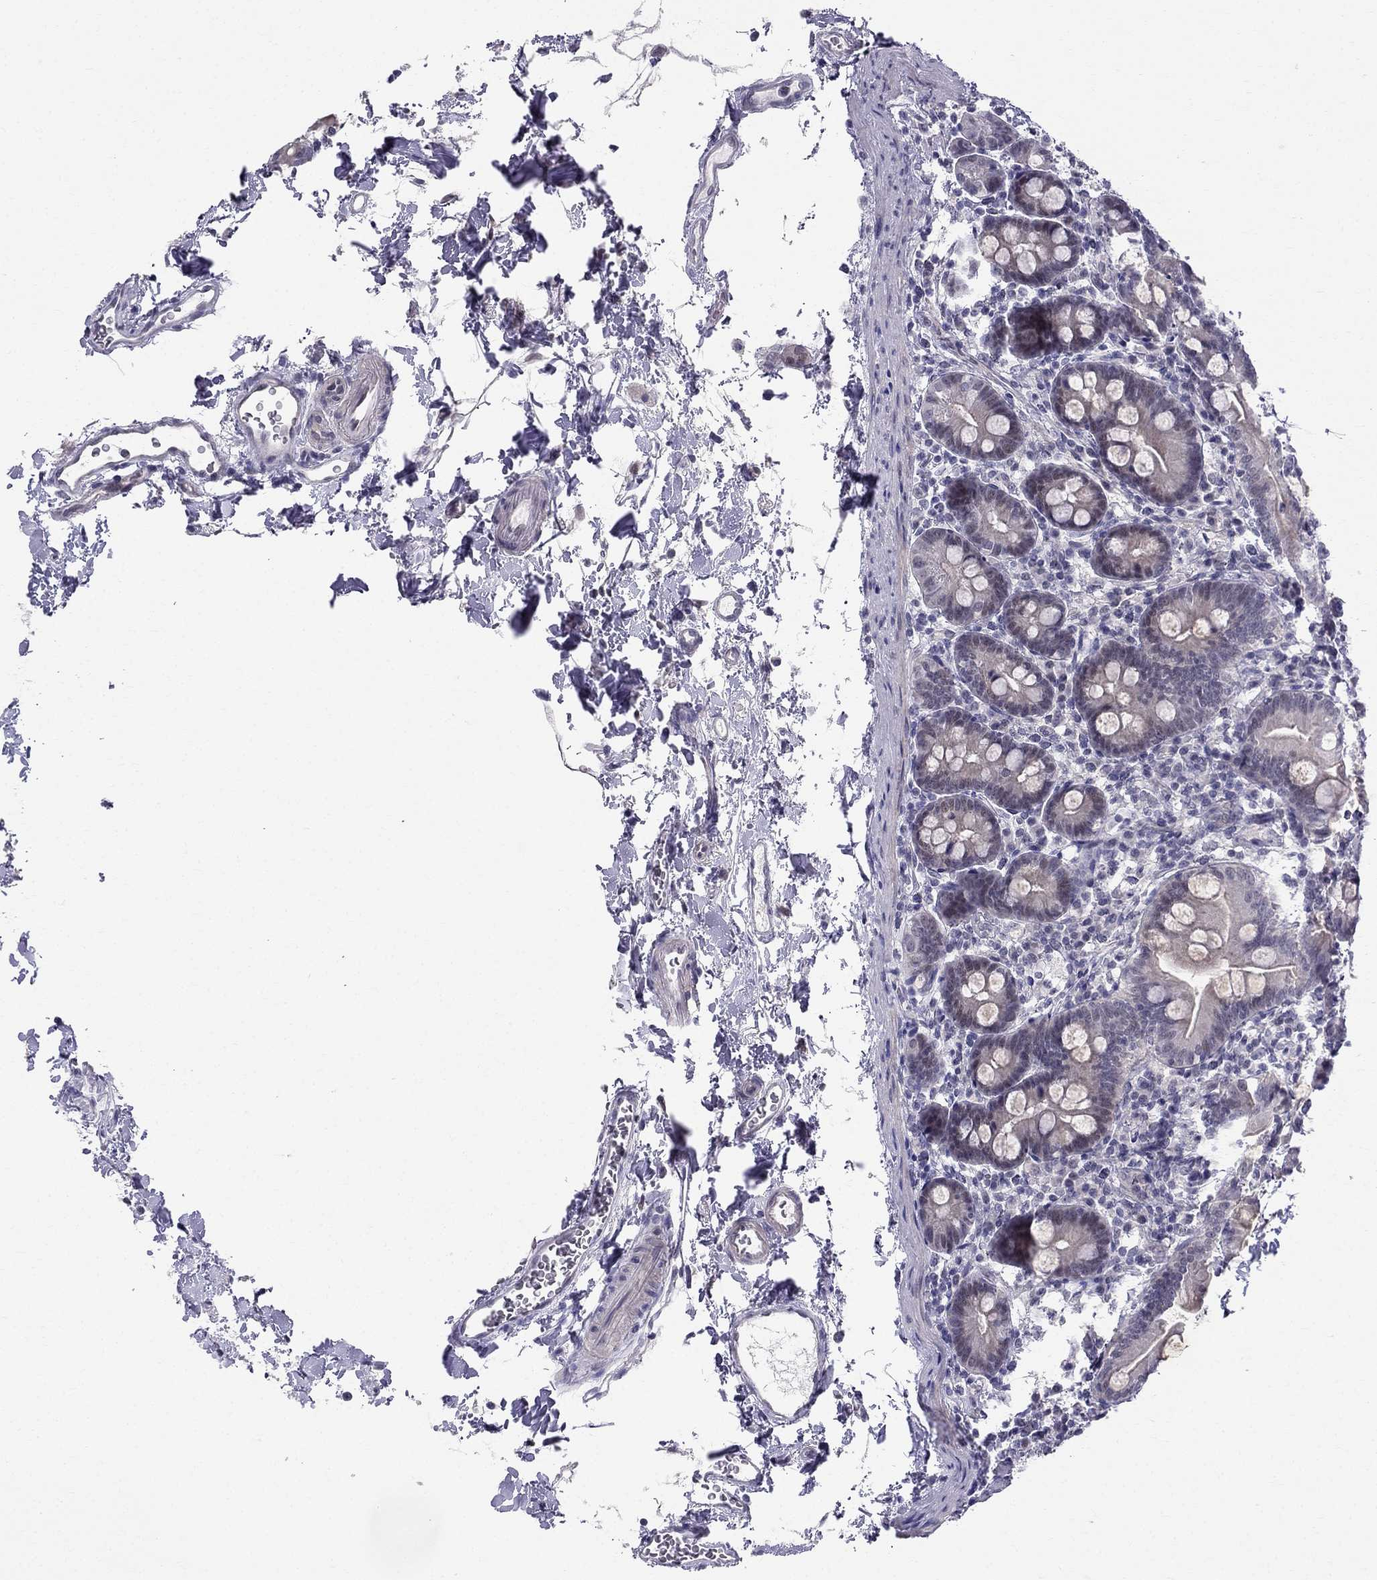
{"staining": {"intensity": "negative", "quantity": "none", "location": "none"}, "tissue": "small intestine", "cell_type": "Glandular cells", "image_type": "normal", "snomed": [{"axis": "morphology", "description": "Normal tissue, NOS"}, {"axis": "topography", "description": "Small intestine"}], "caption": "This is an immunohistochemistry image of normal small intestine. There is no staining in glandular cells.", "gene": "BAG5", "patient": {"sex": "female", "age": 44}}